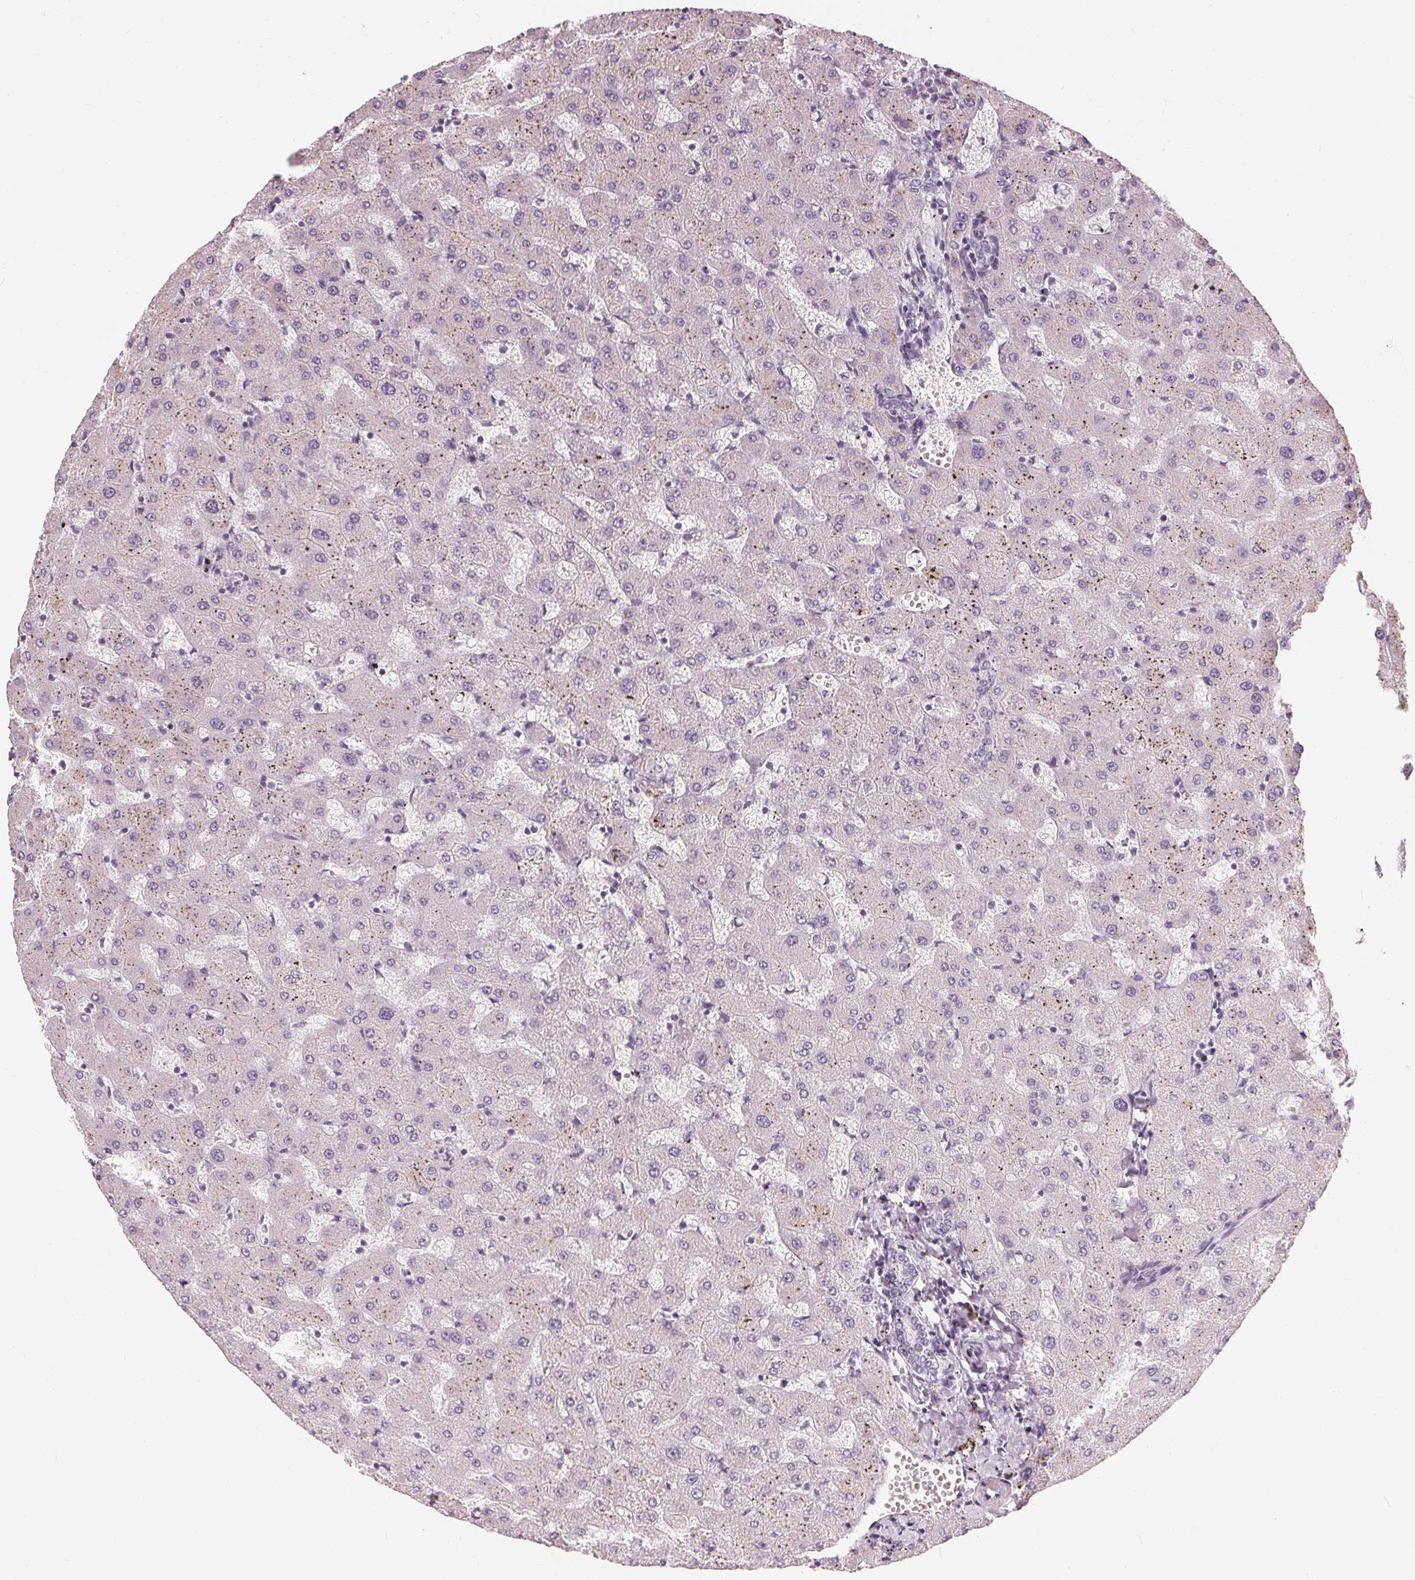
{"staining": {"intensity": "negative", "quantity": "none", "location": "none"}, "tissue": "liver", "cell_type": "Cholangiocytes", "image_type": "normal", "snomed": [{"axis": "morphology", "description": "Normal tissue, NOS"}, {"axis": "topography", "description": "Liver"}], "caption": "This is a histopathology image of immunohistochemistry staining of normal liver, which shows no positivity in cholangiocytes. (IHC, brightfield microscopy, high magnification).", "gene": "HOPX", "patient": {"sex": "female", "age": 63}}